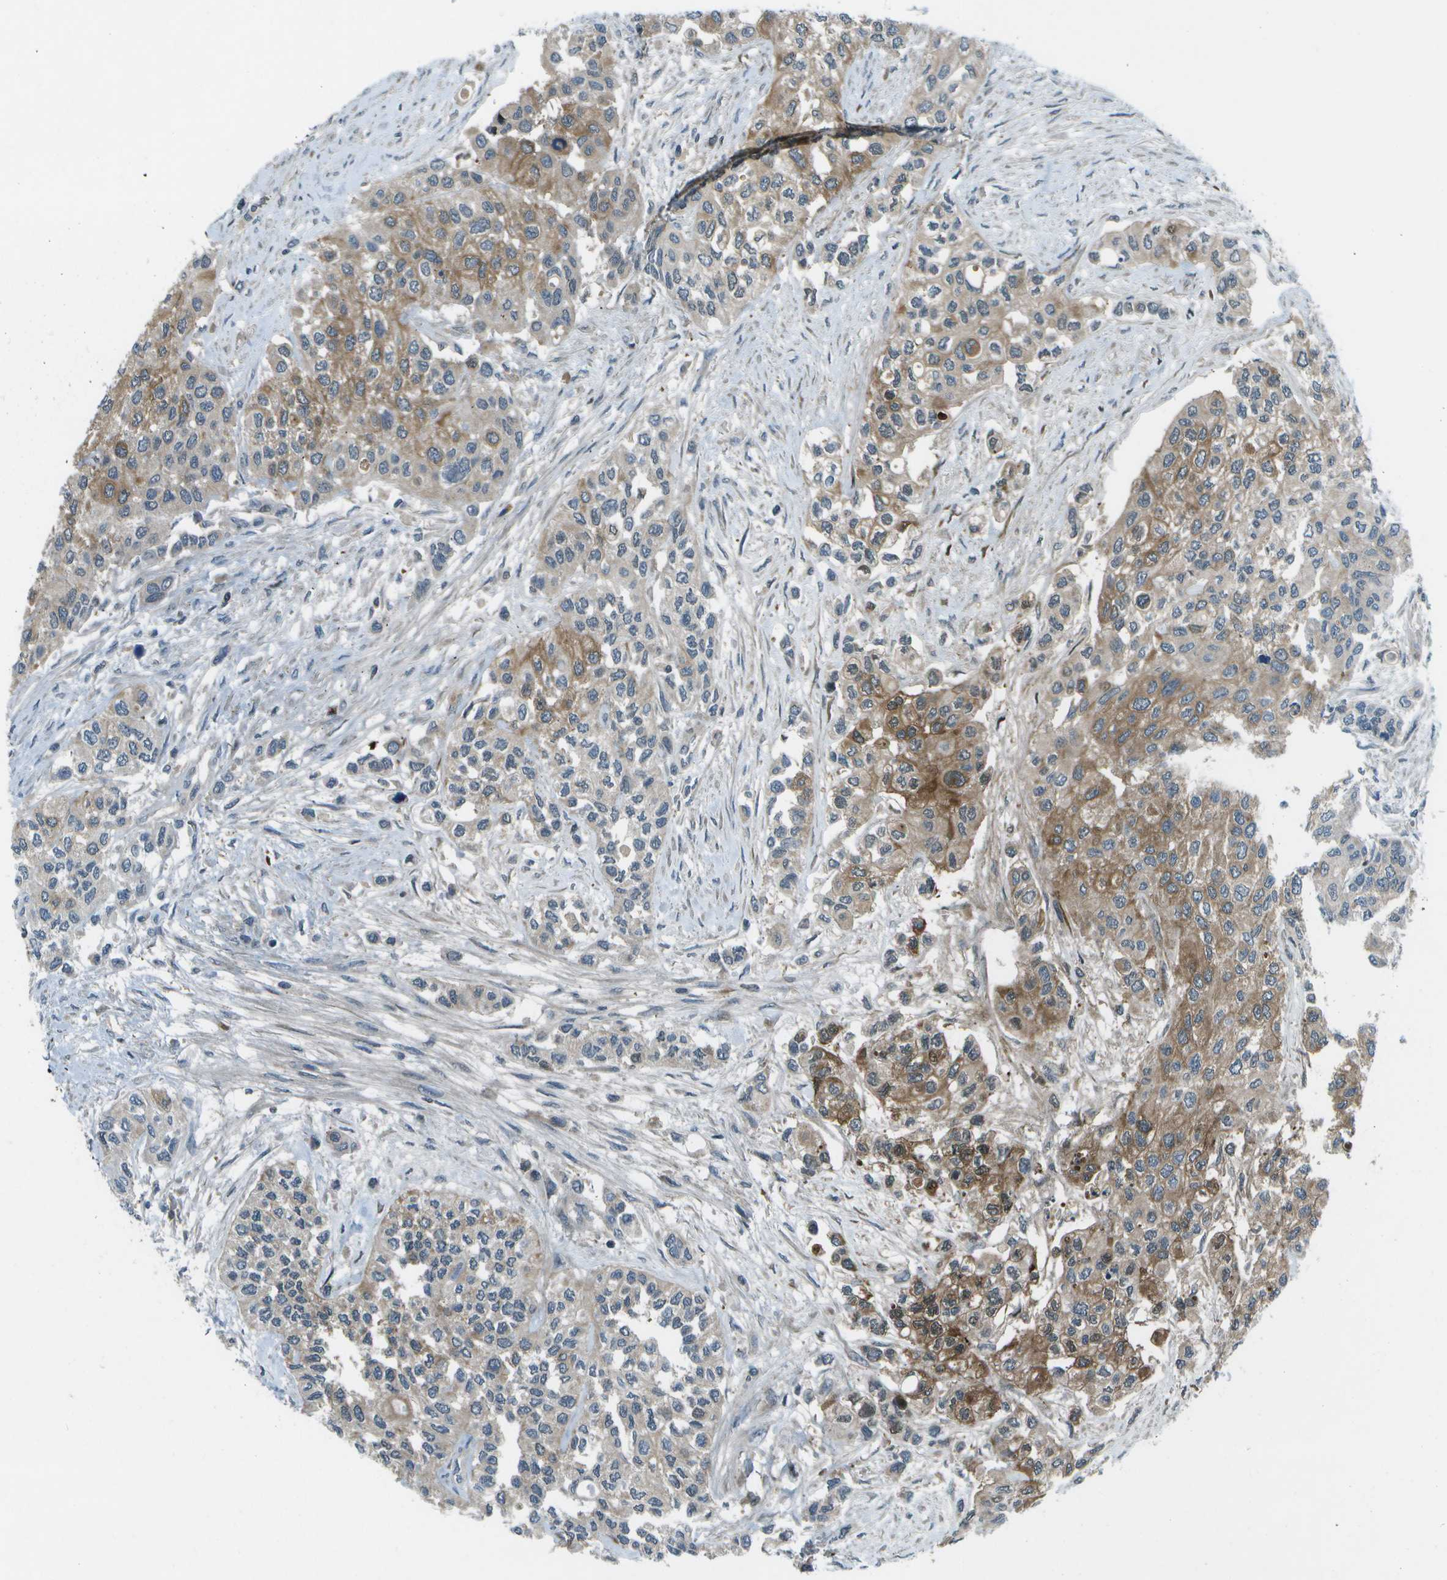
{"staining": {"intensity": "moderate", "quantity": "25%-75%", "location": "cytoplasmic/membranous"}, "tissue": "urothelial cancer", "cell_type": "Tumor cells", "image_type": "cancer", "snomed": [{"axis": "morphology", "description": "Urothelial carcinoma, High grade"}, {"axis": "topography", "description": "Urinary bladder"}], "caption": "An immunohistochemistry histopathology image of tumor tissue is shown. Protein staining in brown shows moderate cytoplasmic/membranous positivity in high-grade urothelial carcinoma within tumor cells.", "gene": "TMEM19", "patient": {"sex": "female", "age": 56}}